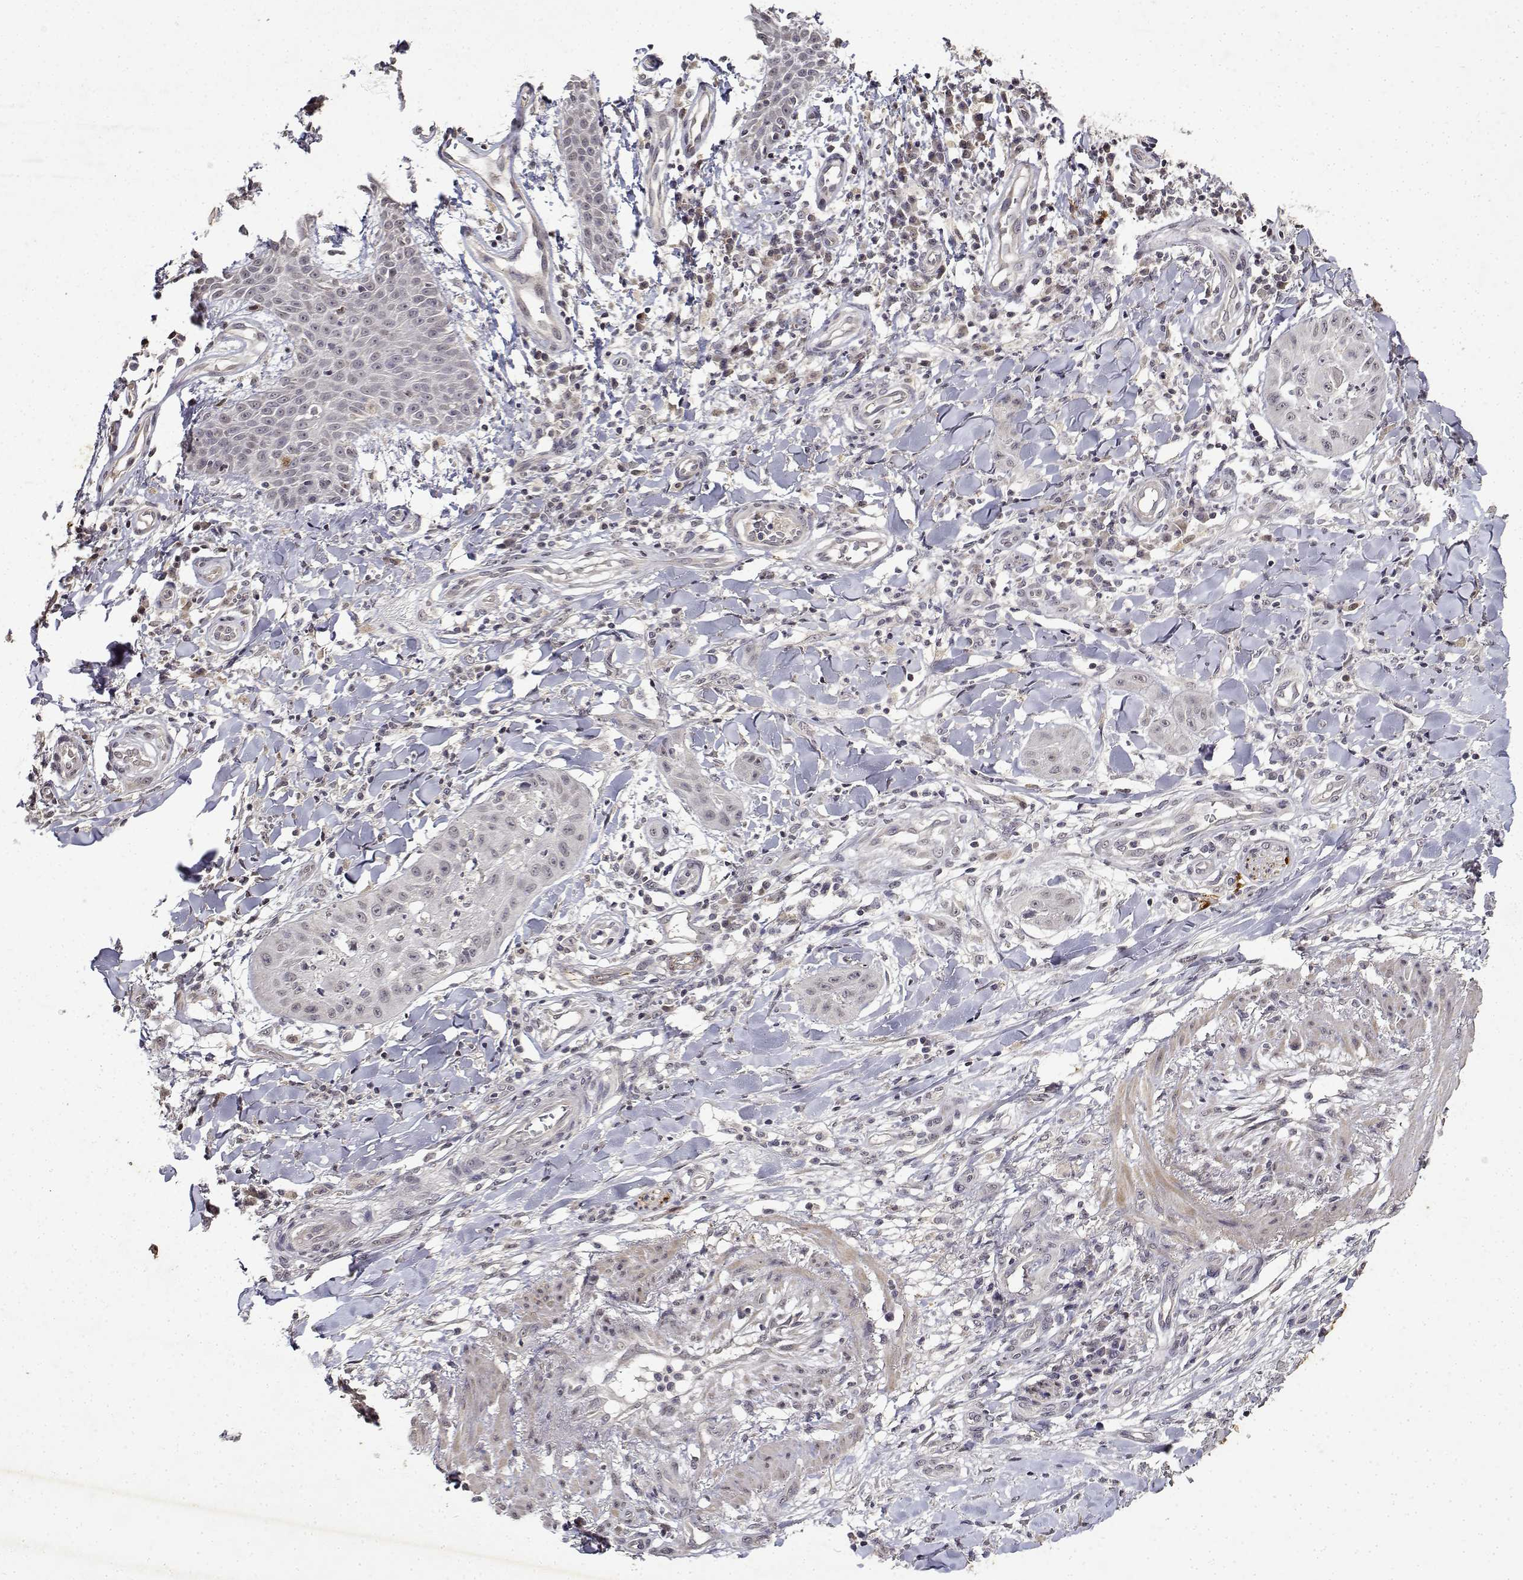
{"staining": {"intensity": "negative", "quantity": "none", "location": "none"}, "tissue": "skin cancer", "cell_type": "Tumor cells", "image_type": "cancer", "snomed": [{"axis": "morphology", "description": "Squamous cell carcinoma, NOS"}, {"axis": "topography", "description": "Skin"}], "caption": "IHC histopathology image of neoplastic tissue: human skin cancer stained with DAB shows no significant protein staining in tumor cells.", "gene": "BDNF", "patient": {"sex": "male", "age": 70}}